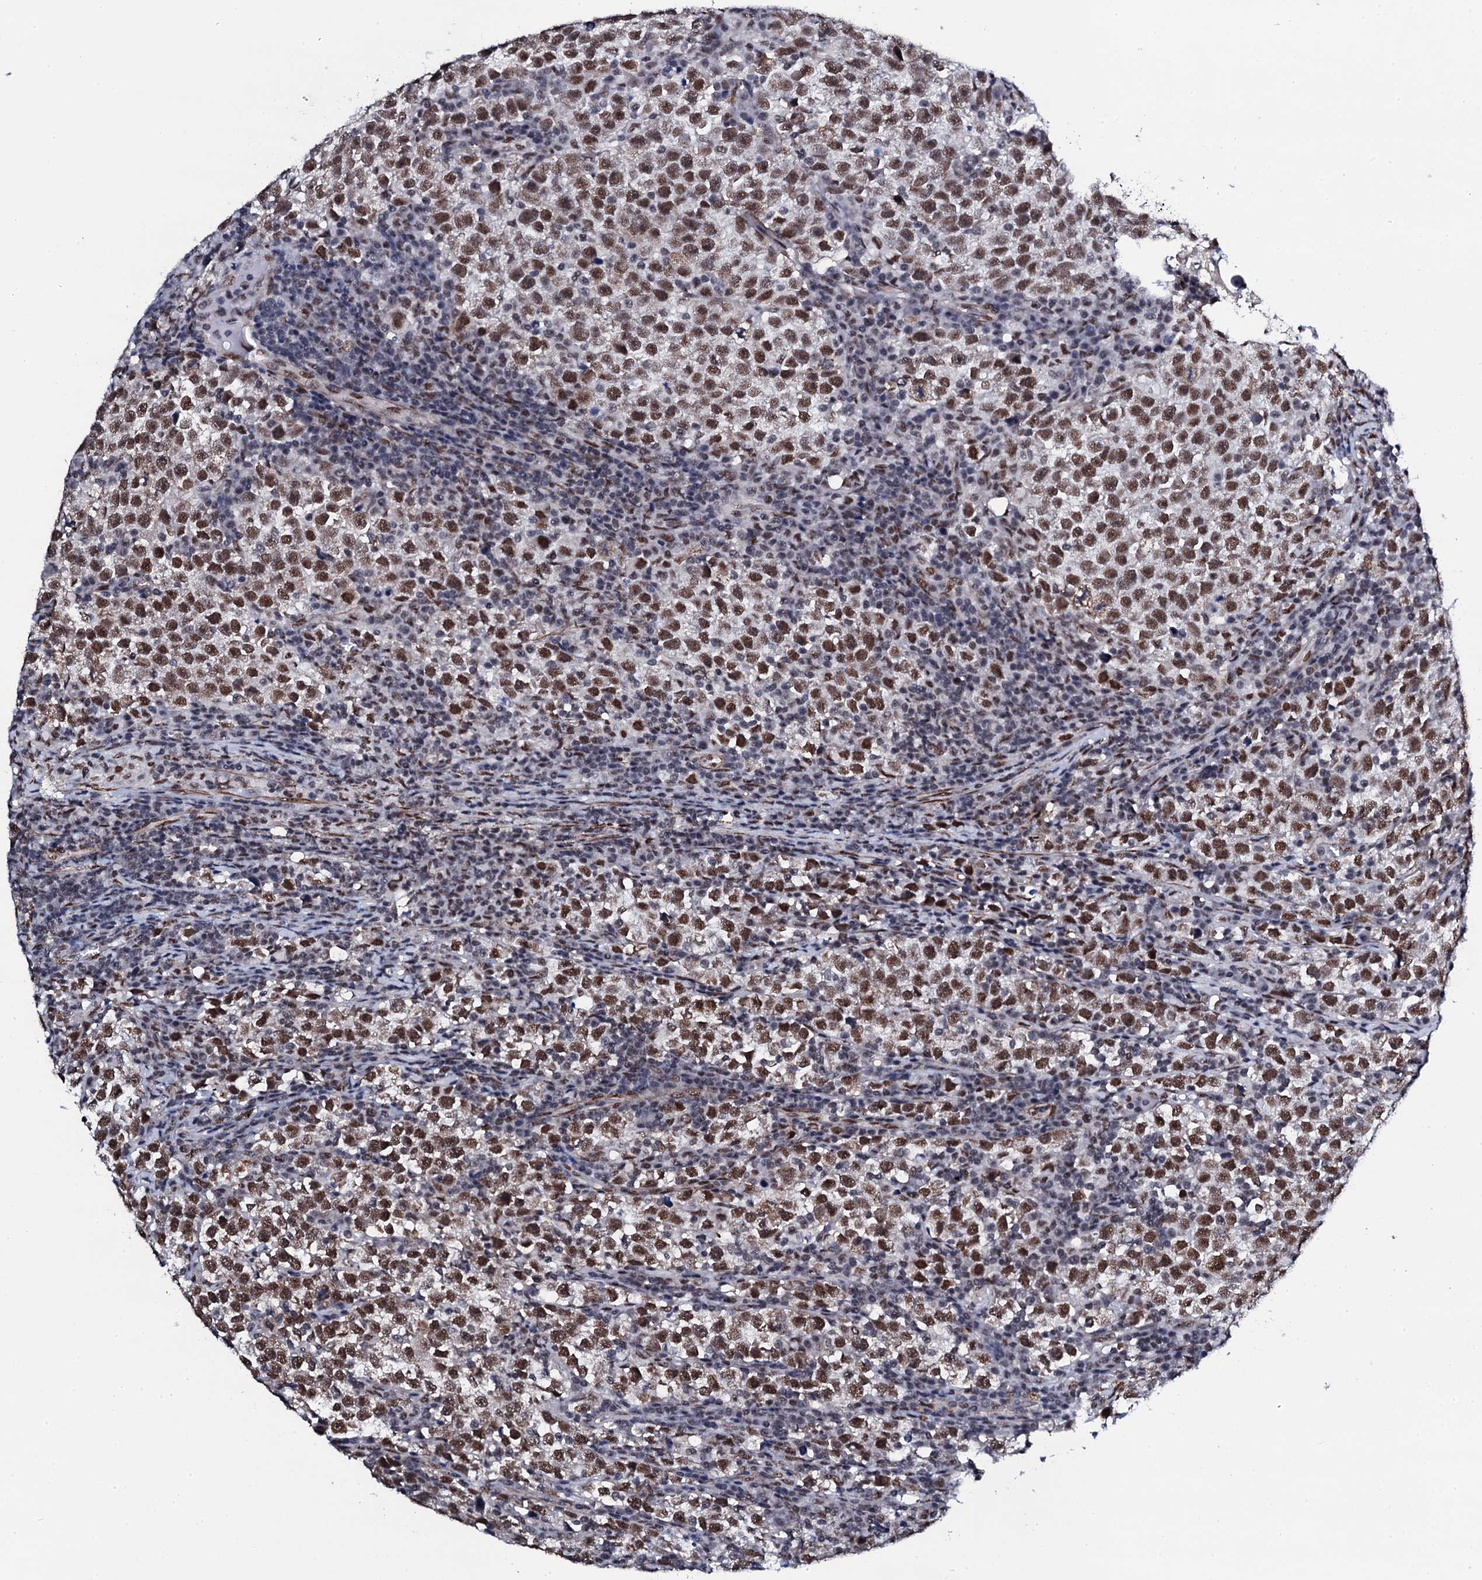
{"staining": {"intensity": "moderate", "quantity": ">75%", "location": "nuclear"}, "tissue": "testis cancer", "cell_type": "Tumor cells", "image_type": "cancer", "snomed": [{"axis": "morphology", "description": "Normal tissue, NOS"}, {"axis": "morphology", "description": "Seminoma, NOS"}, {"axis": "topography", "description": "Testis"}], "caption": "Tumor cells display moderate nuclear positivity in approximately >75% of cells in testis seminoma.", "gene": "CWC15", "patient": {"sex": "male", "age": 43}}